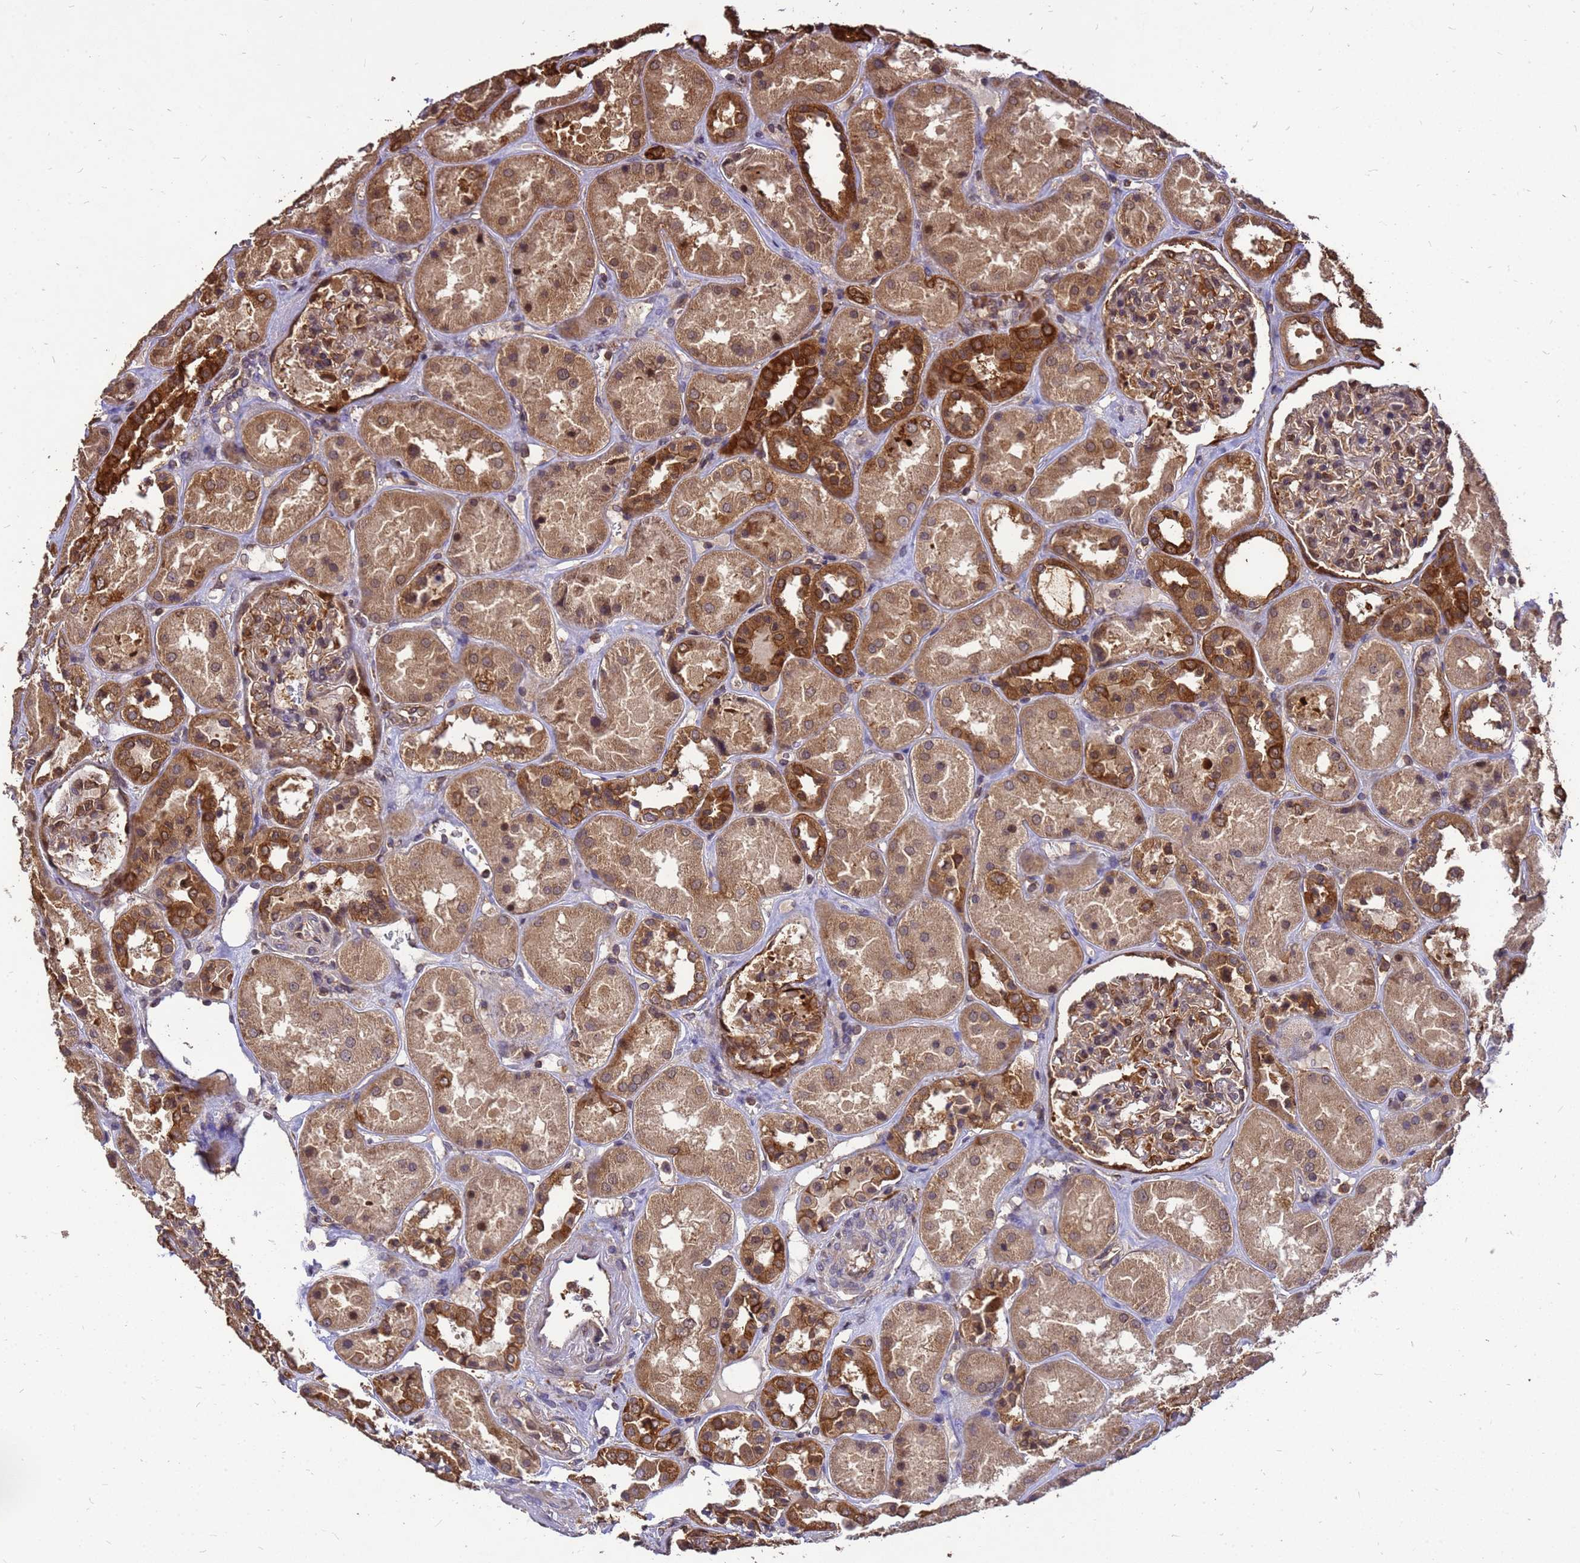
{"staining": {"intensity": "moderate", "quantity": "25%-75%", "location": "cytoplasmic/membranous"}, "tissue": "kidney", "cell_type": "Cells in glomeruli", "image_type": "normal", "snomed": [{"axis": "morphology", "description": "Normal tissue, NOS"}, {"axis": "topography", "description": "Kidney"}], "caption": "Cells in glomeruli demonstrate moderate cytoplasmic/membranous expression in approximately 25%-75% of cells in normal kidney. (DAB (3,3'-diaminobenzidine) IHC, brown staining for protein, blue staining for nuclei).", "gene": "ZNF618", "patient": {"sex": "male", "age": 70}}